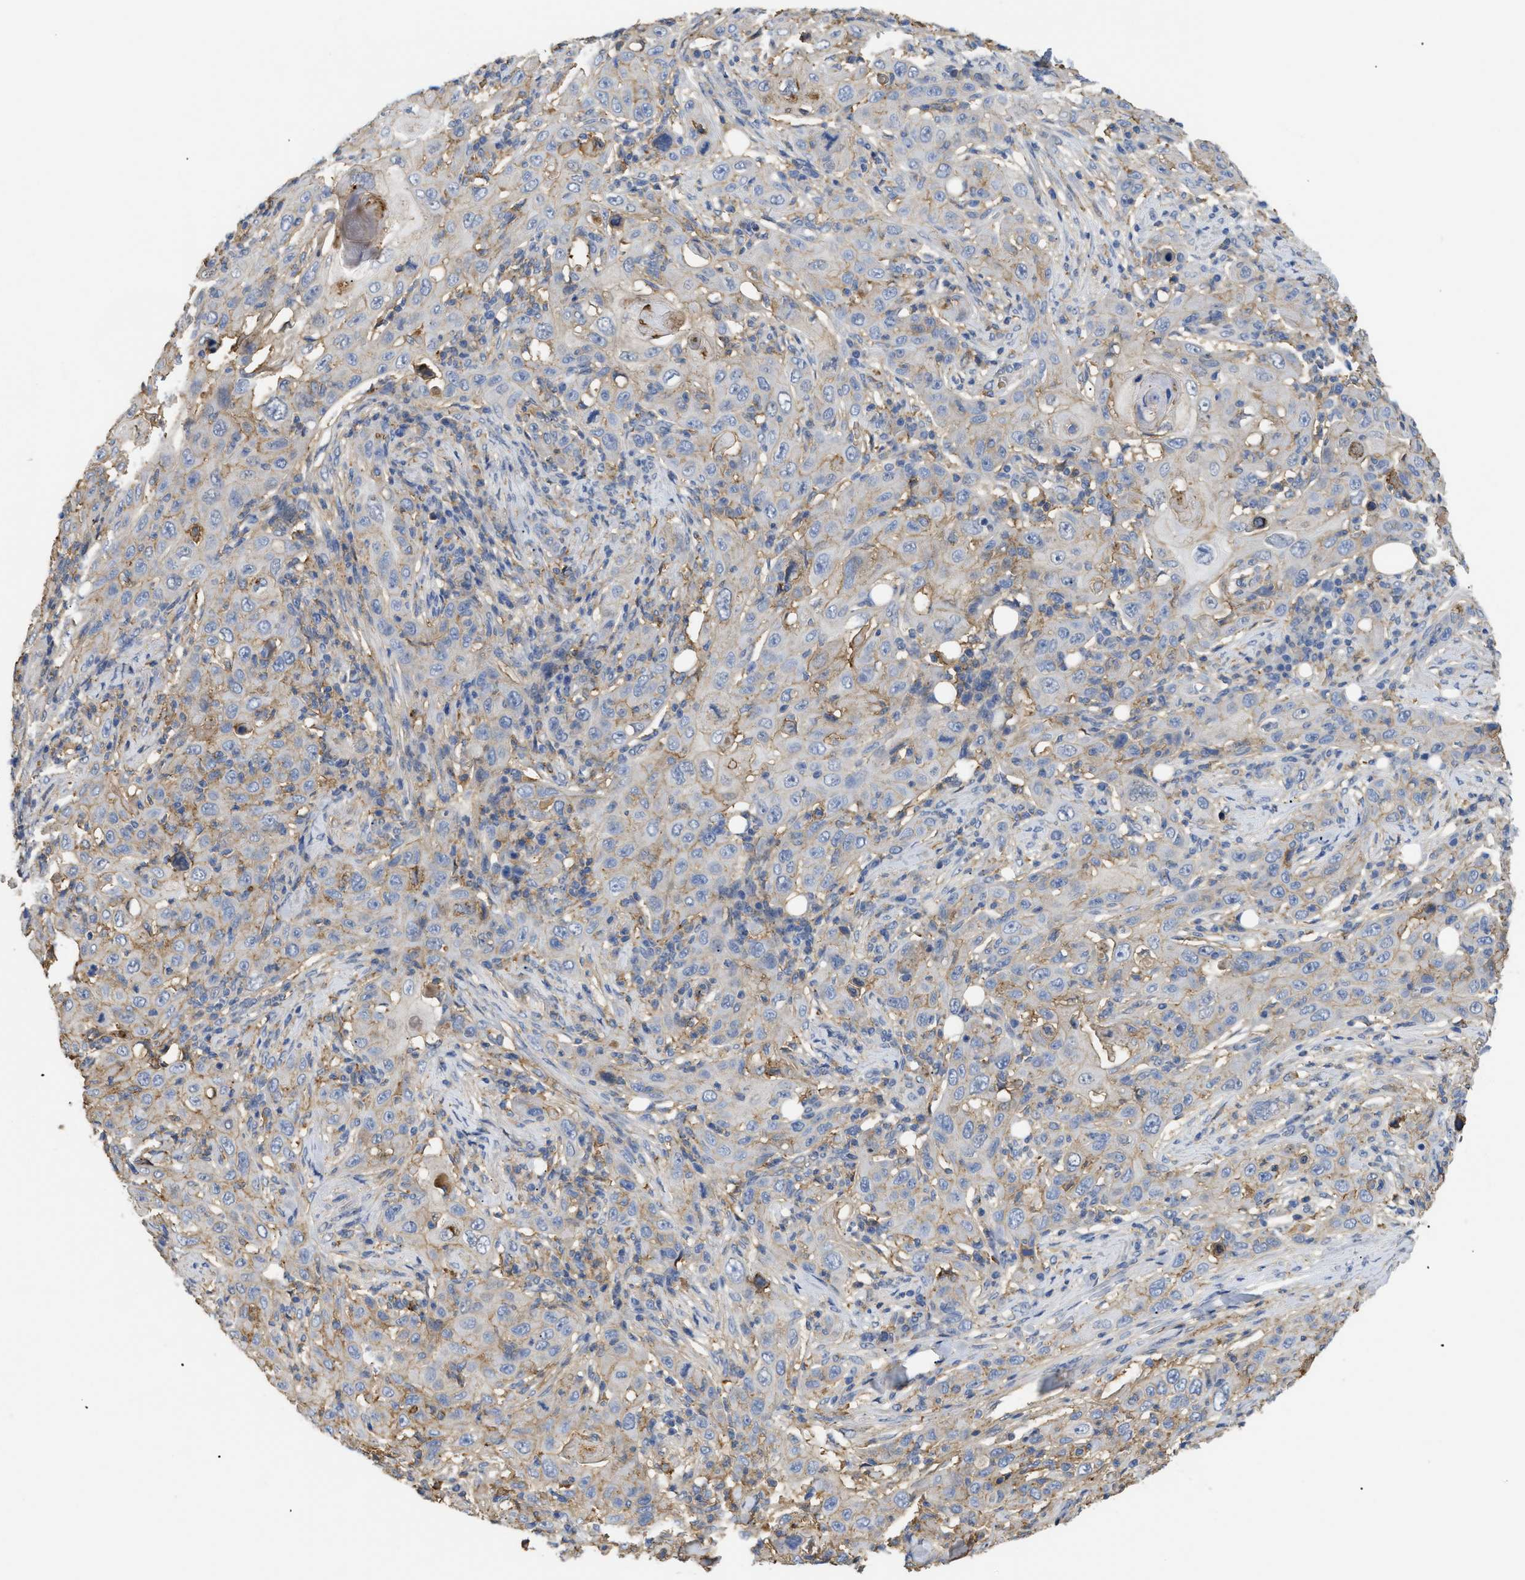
{"staining": {"intensity": "weak", "quantity": "<25%", "location": "cytoplasmic/membranous"}, "tissue": "skin cancer", "cell_type": "Tumor cells", "image_type": "cancer", "snomed": [{"axis": "morphology", "description": "Squamous cell carcinoma, NOS"}, {"axis": "topography", "description": "Skin"}], "caption": "Immunohistochemical staining of human squamous cell carcinoma (skin) reveals no significant staining in tumor cells.", "gene": "ANXA4", "patient": {"sex": "female", "age": 88}}